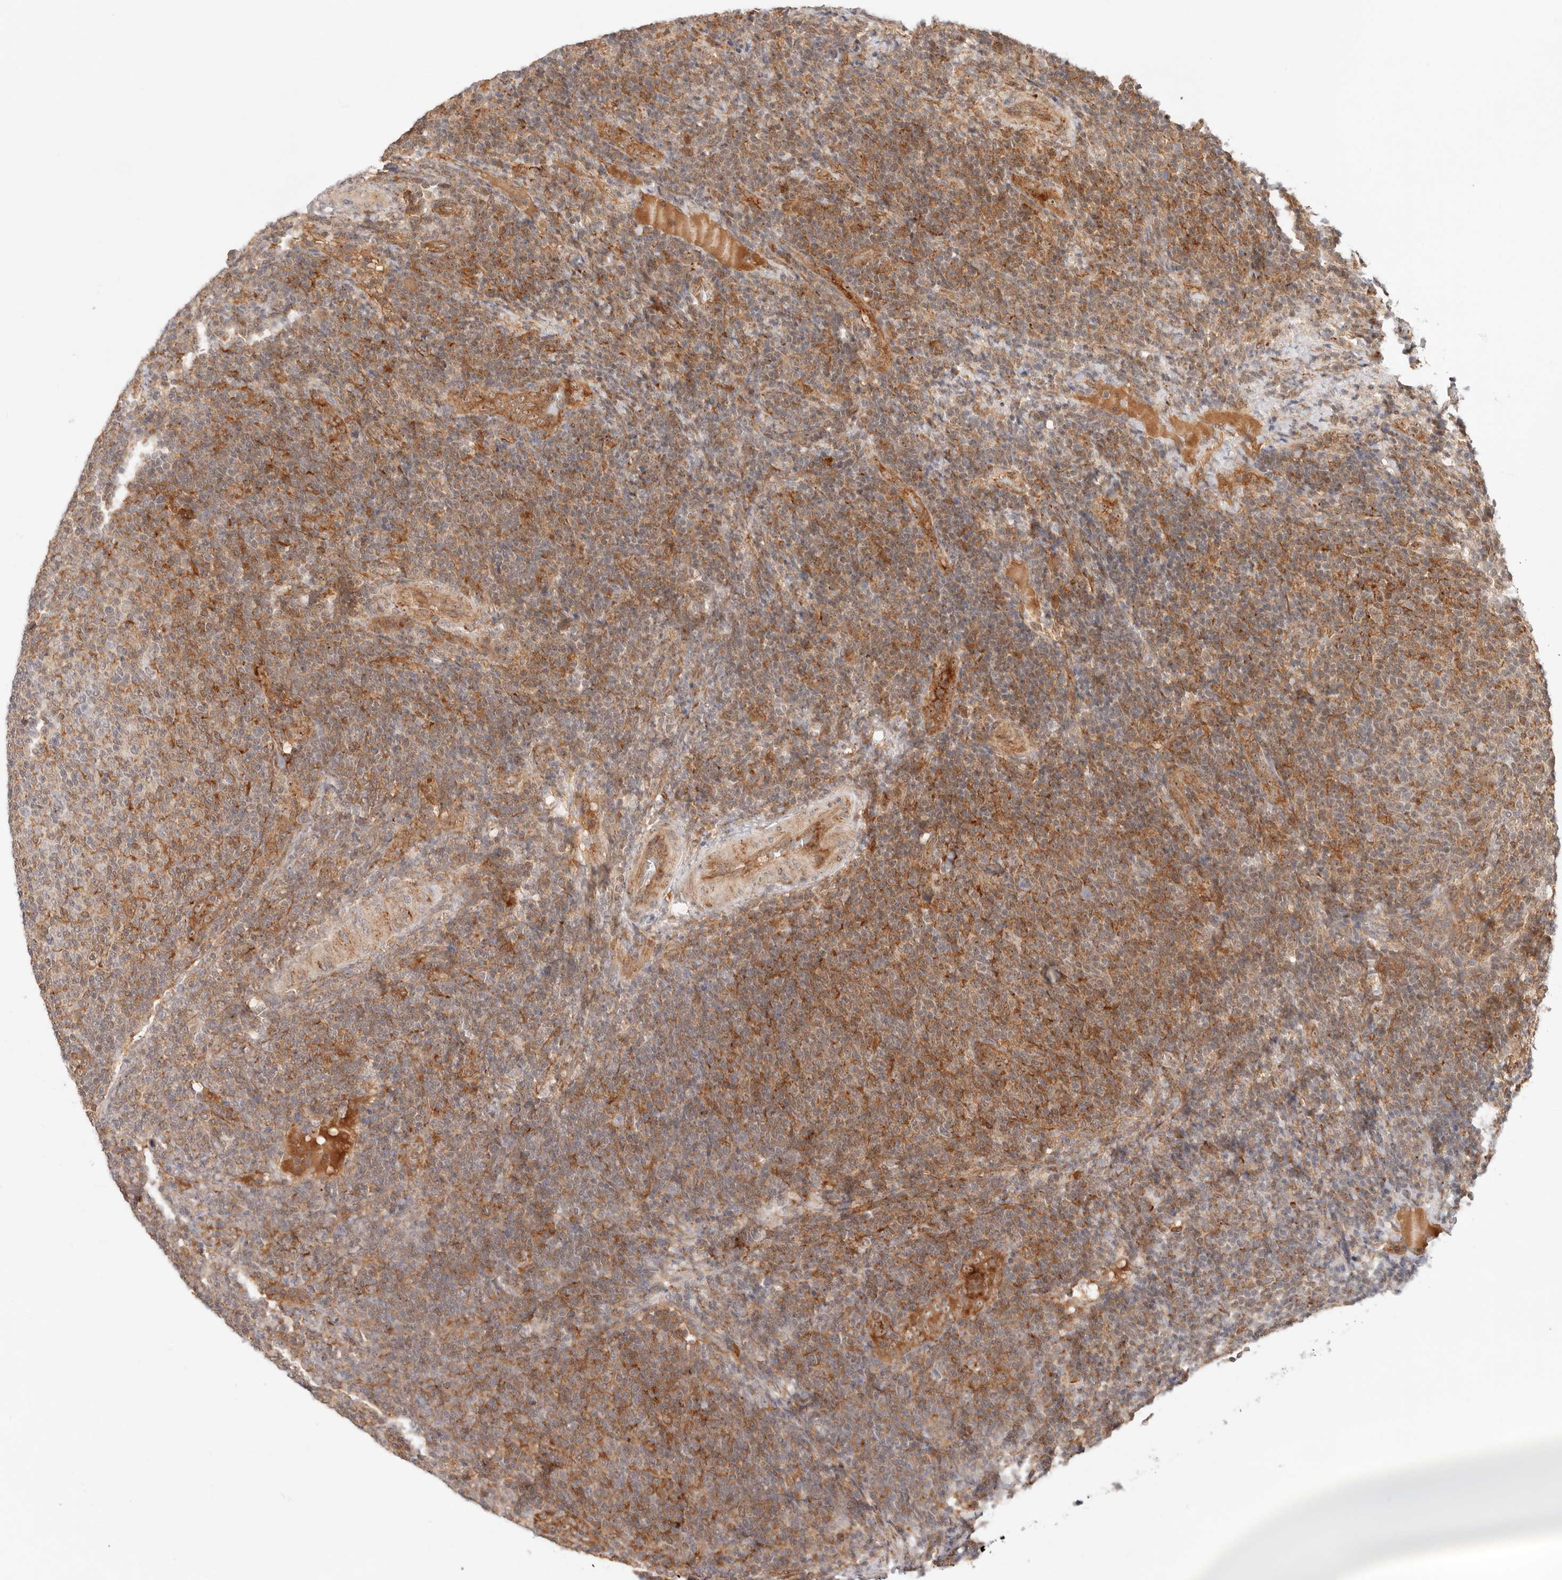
{"staining": {"intensity": "moderate", "quantity": ">75%", "location": "cytoplasmic/membranous,nuclear"}, "tissue": "lymphoma", "cell_type": "Tumor cells", "image_type": "cancer", "snomed": [{"axis": "morphology", "description": "Malignant lymphoma, non-Hodgkin's type, Low grade"}, {"axis": "topography", "description": "Lymph node"}], "caption": "About >75% of tumor cells in human low-grade malignant lymphoma, non-Hodgkin's type reveal moderate cytoplasmic/membranous and nuclear protein expression as visualized by brown immunohistochemical staining.", "gene": "HEXD", "patient": {"sex": "male", "age": 66}}